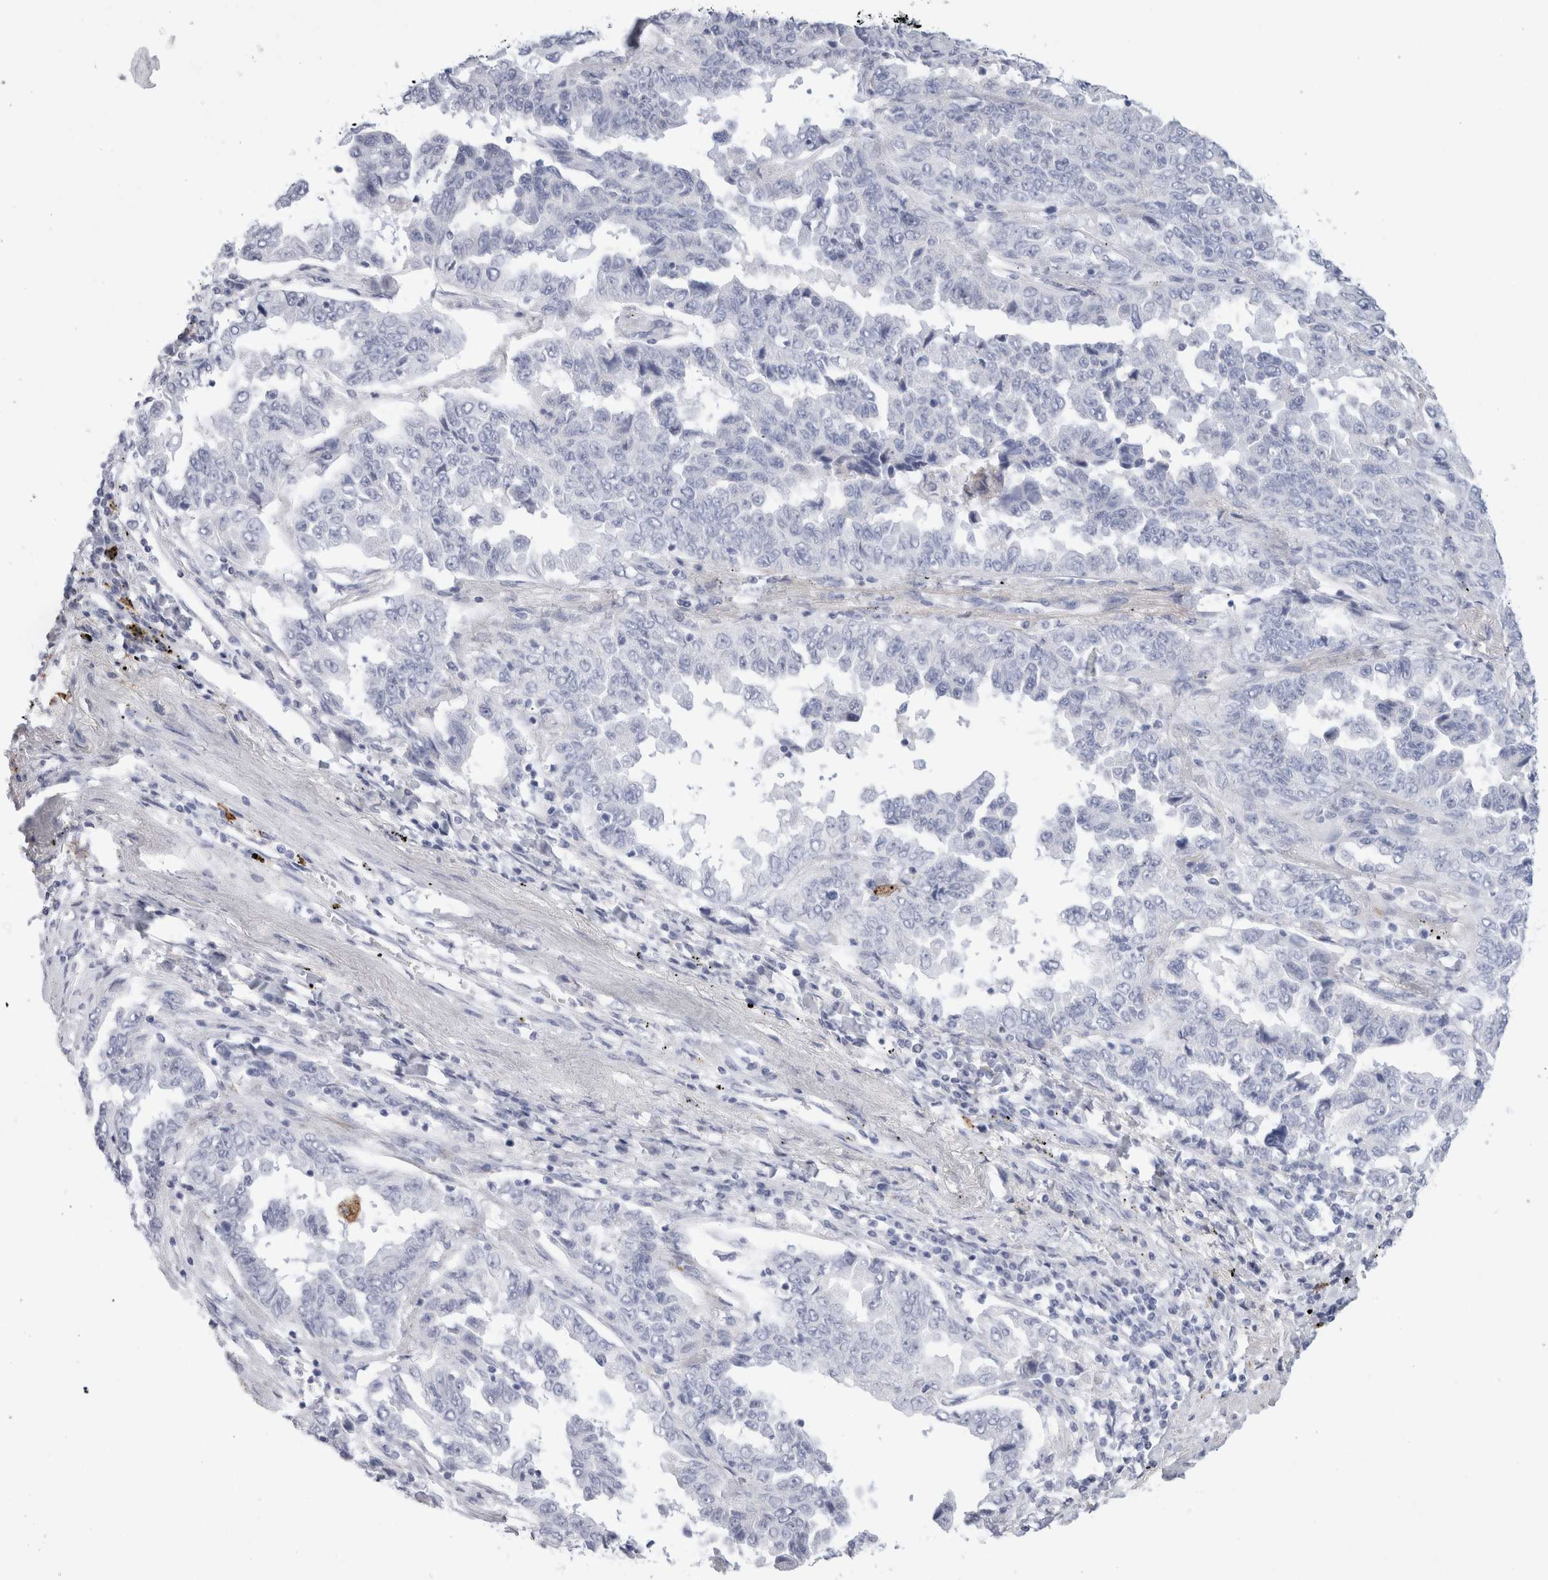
{"staining": {"intensity": "negative", "quantity": "none", "location": "none"}, "tissue": "lung cancer", "cell_type": "Tumor cells", "image_type": "cancer", "snomed": [{"axis": "morphology", "description": "Adenocarcinoma, NOS"}, {"axis": "topography", "description": "Lung"}], "caption": "Tumor cells are negative for brown protein staining in lung cancer (adenocarcinoma). The staining is performed using DAB brown chromogen with nuclei counter-stained in using hematoxylin.", "gene": "MUC15", "patient": {"sex": "female", "age": 51}}